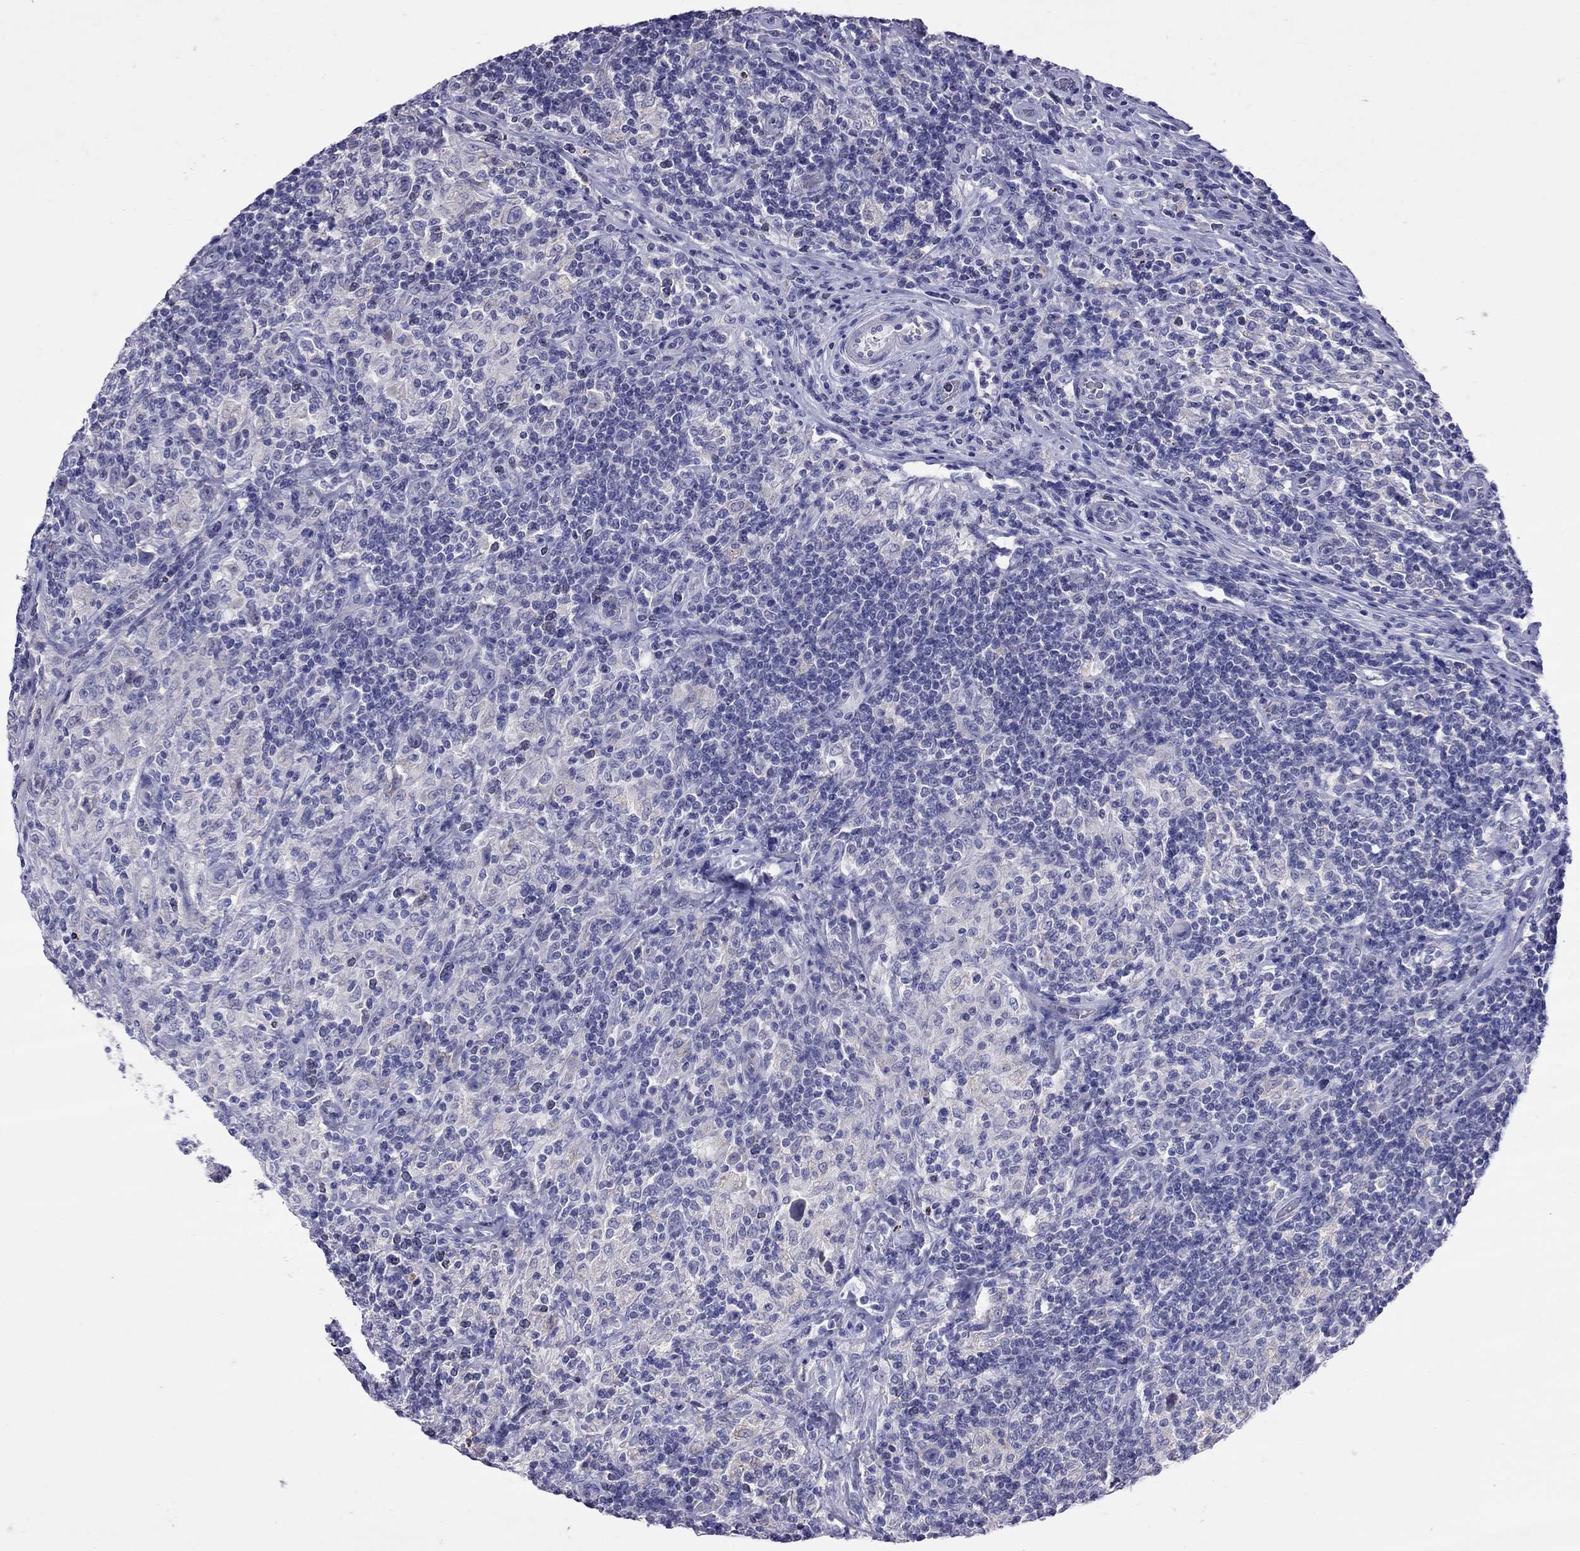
{"staining": {"intensity": "negative", "quantity": "none", "location": "none"}, "tissue": "lymphoma", "cell_type": "Tumor cells", "image_type": "cancer", "snomed": [{"axis": "morphology", "description": "Hodgkin's disease, NOS"}, {"axis": "topography", "description": "Lymph node"}], "caption": "IHC micrograph of human lymphoma stained for a protein (brown), which reveals no staining in tumor cells.", "gene": "COL9A1", "patient": {"sex": "male", "age": 70}}